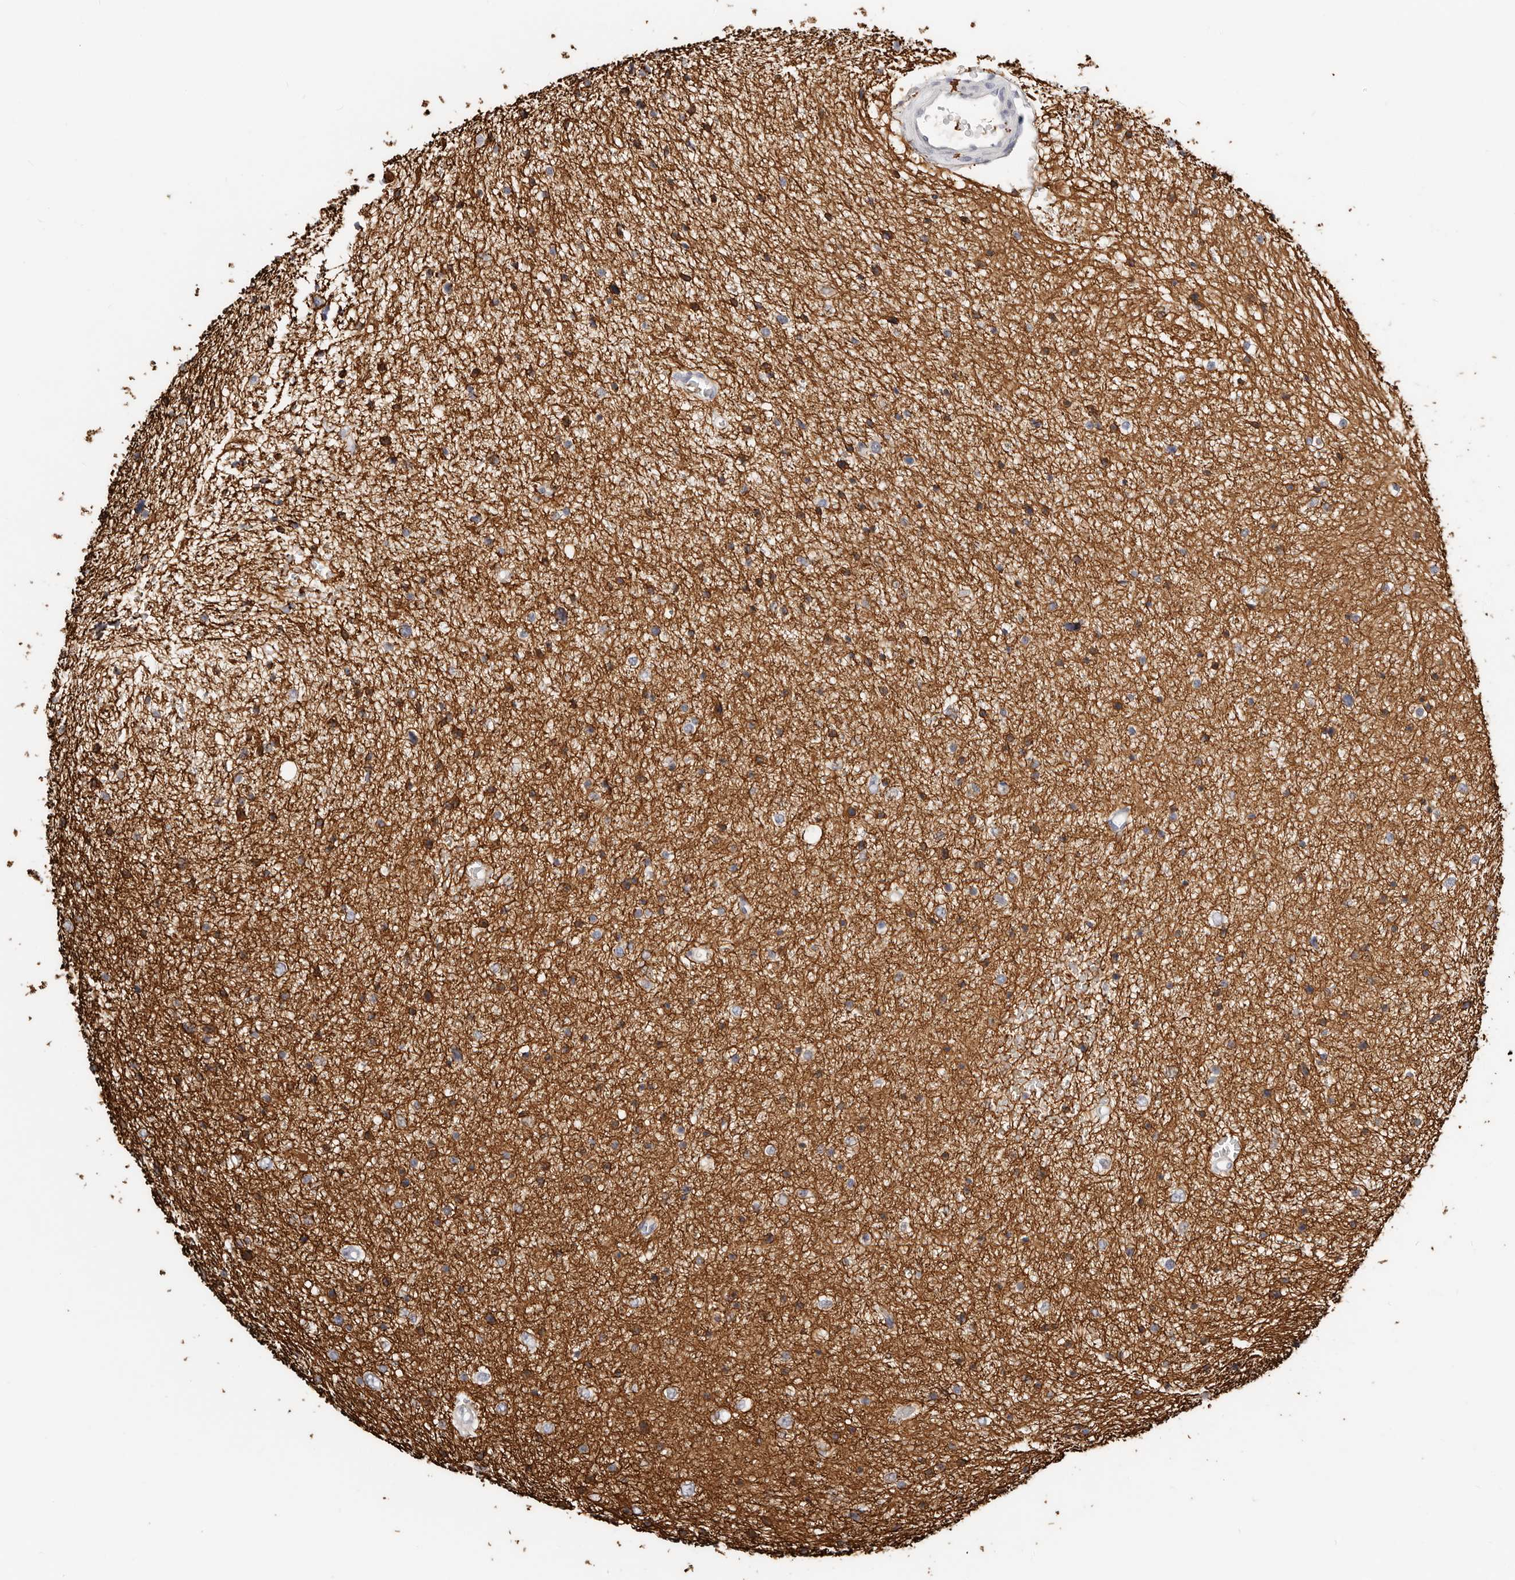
{"staining": {"intensity": "weak", "quantity": "<25%", "location": "cytoplasmic/membranous"}, "tissue": "glioma", "cell_type": "Tumor cells", "image_type": "cancer", "snomed": [{"axis": "morphology", "description": "Glioma, malignant, Low grade"}, {"axis": "topography", "description": "Brain"}], "caption": "A photomicrograph of glioma stained for a protein displays no brown staining in tumor cells.", "gene": "ASCL1", "patient": {"sex": "female", "age": 37}}